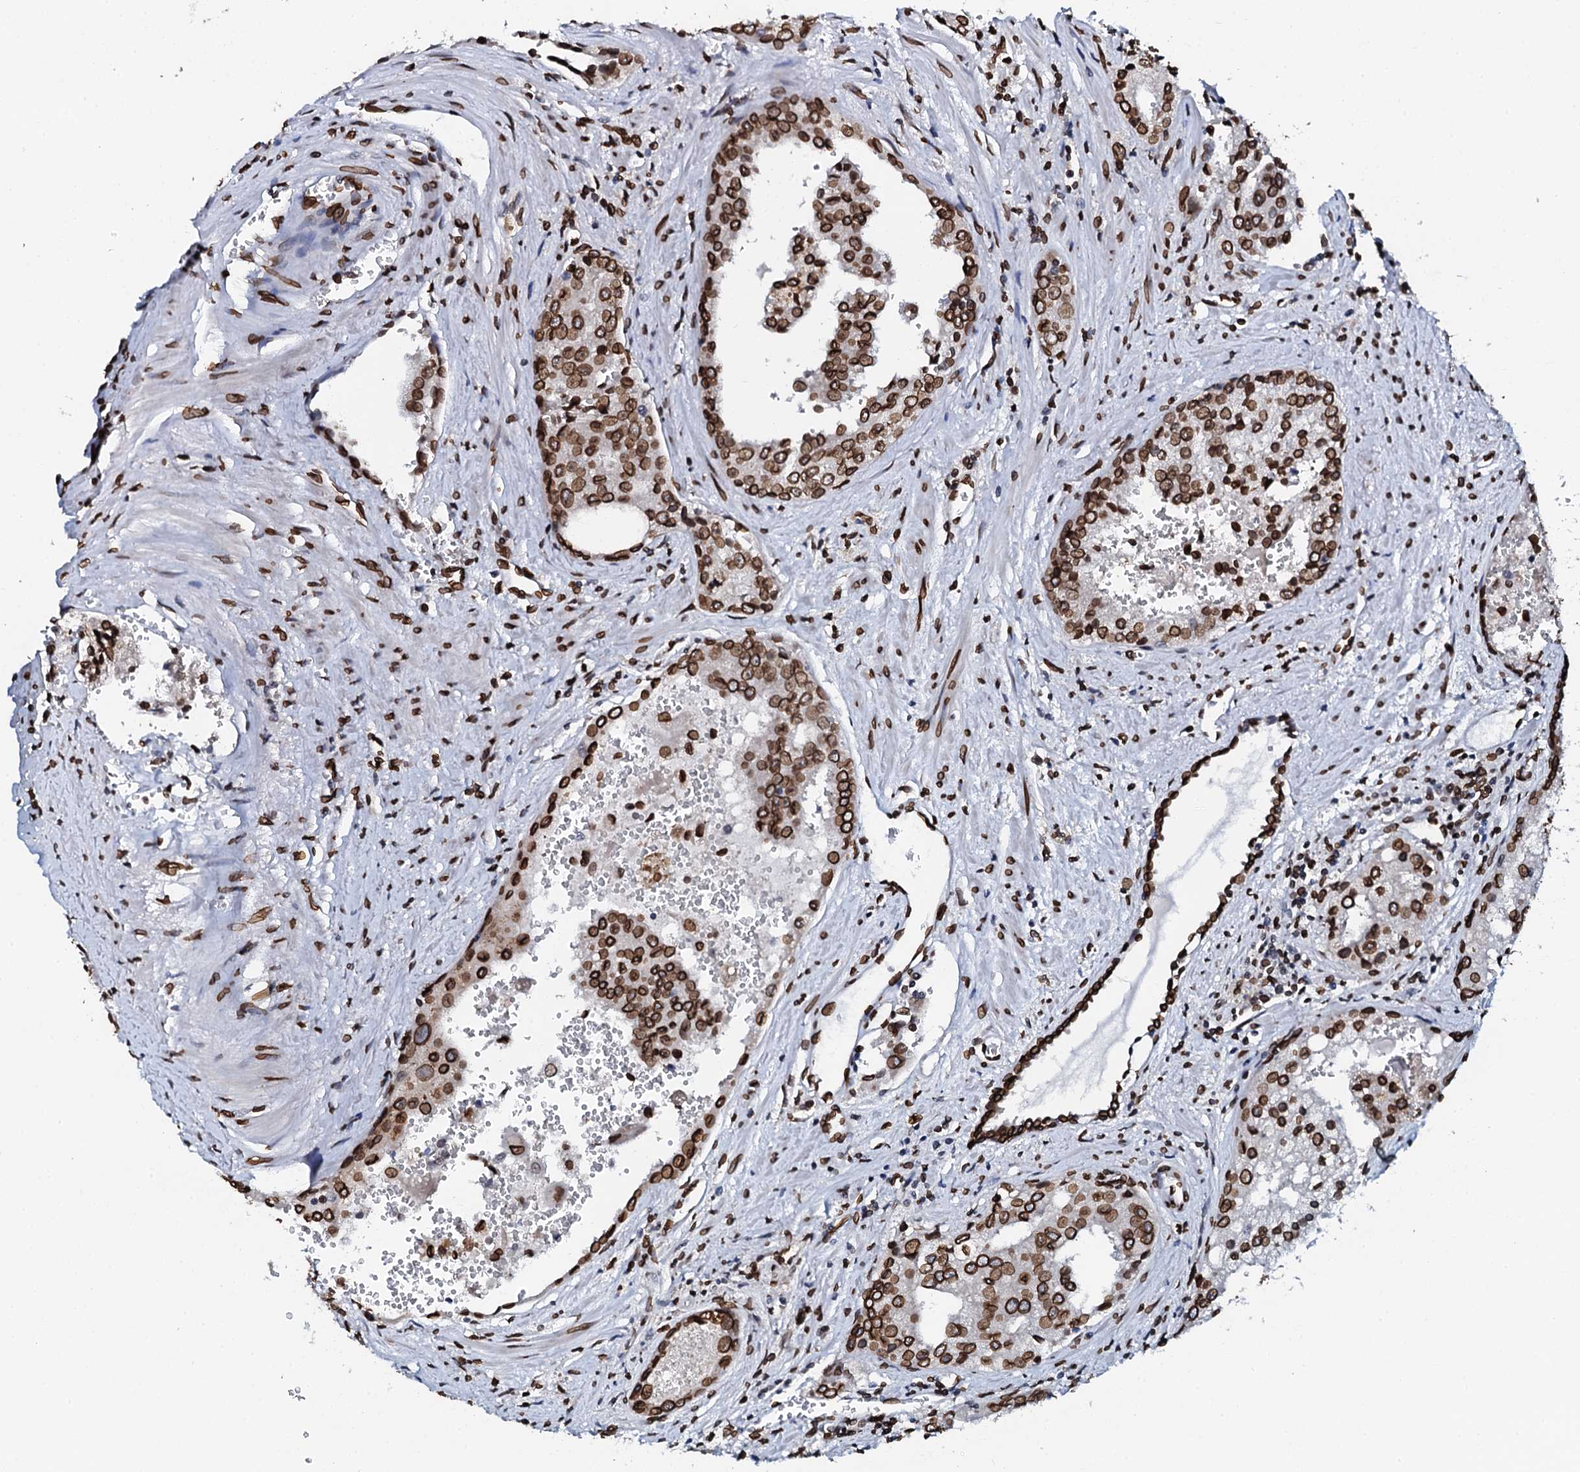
{"staining": {"intensity": "strong", "quantity": ">75%", "location": "cytoplasmic/membranous,nuclear"}, "tissue": "prostate cancer", "cell_type": "Tumor cells", "image_type": "cancer", "snomed": [{"axis": "morphology", "description": "Adenocarcinoma, High grade"}, {"axis": "topography", "description": "Prostate"}], "caption": "A histopathology image of adenocarcinoma (high-grade) (prostate) stained for a protein shows strong cytoplasmic/membranous and nuclear brown staining in tumor cells. (DAB IHC with brightfield microscopy, high magnification).", "gene": "KATNAL2", "patient": {"sex": "male", "age": 68}}